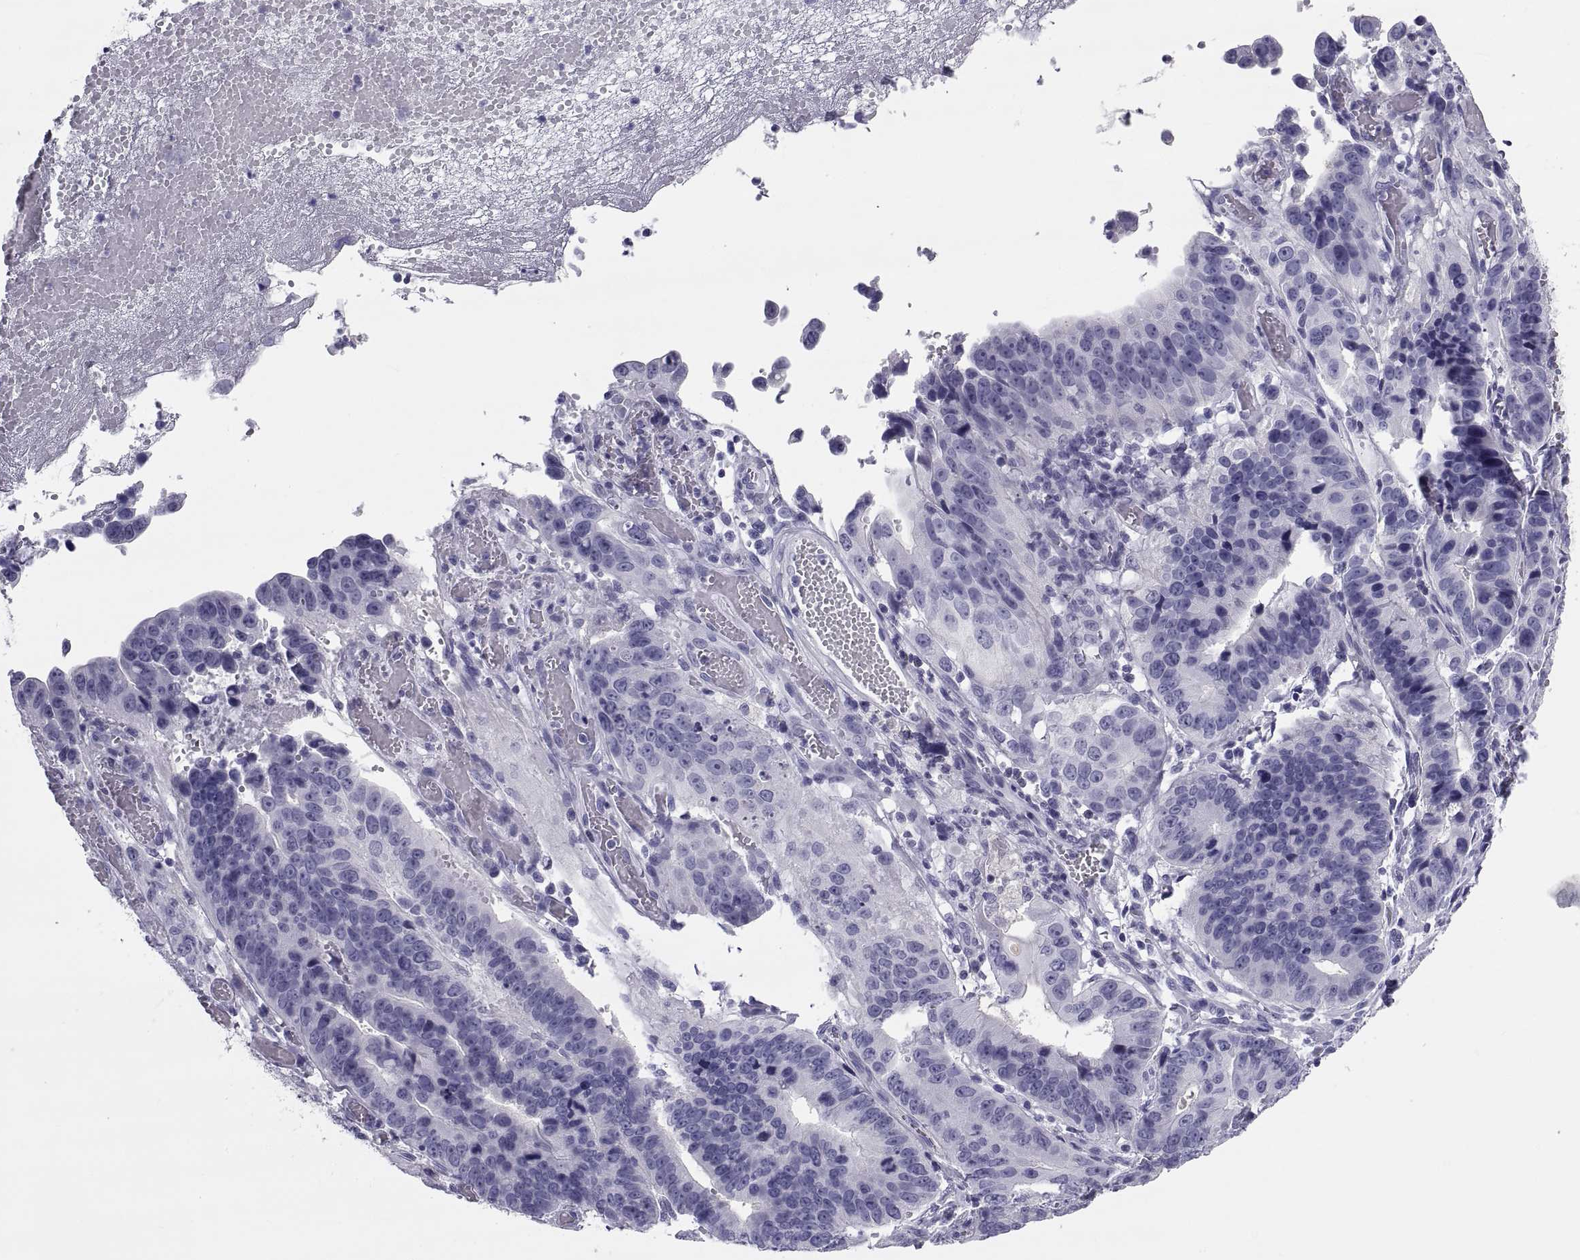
{"staining": {"intensity": "negative", "quantity": "none", "location": "none"}, "tissue": "stomach cancer", "cell_type": "Tumor cells", "image_type": "cancer", "snomed": [{"axis": "morphology", "description": "Adenocarcinoma, NOS"}, {"axis": "topography", "description": "Stomach"}], "caption": "The histopathology image displays no significant expression in tumor cells of stomach cancer (adenocarcinoma).", "gene": "NPTX2", "patient": {"sex": "male", "age": 84}}